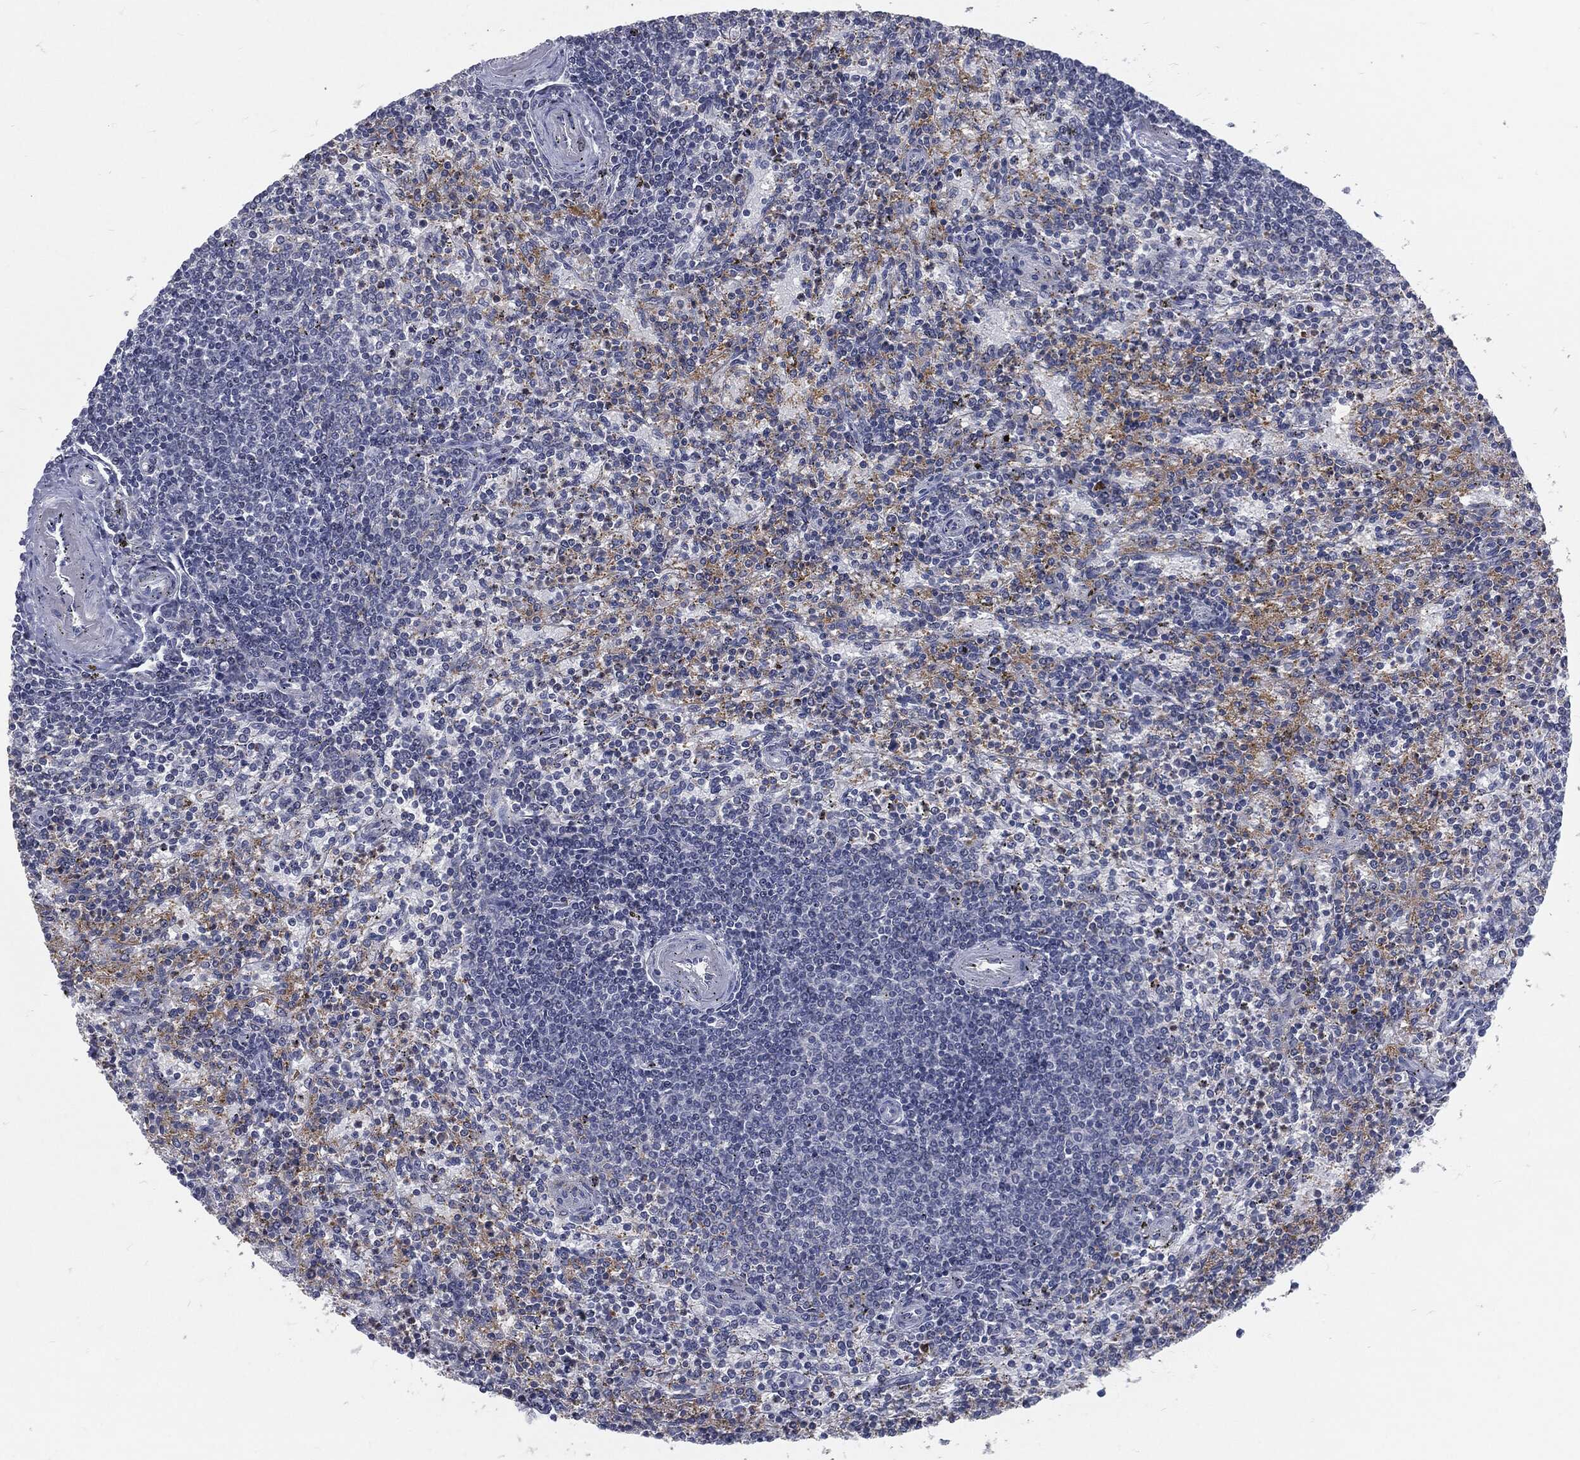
{"staining": {"intensity": "moderate", "quantity": "<25%", "location": "cytoplasmic/membranous"}, "tissue": "spleen", "cell_type": "Cells in red pulp", "image_type": "normal", "snomed": [{"axis": "morphology", "description": "Normal tissue, NOS"}, {"axis": "topography", "description": "Spleen"}], "caption": "Cells in red pulp exhibit moderate cytoplasmic/membranous positivity in approximately <25% of cells in benign spleen.", "gene": "PROM1", "patient": {"sex": "female", "age": 37}}